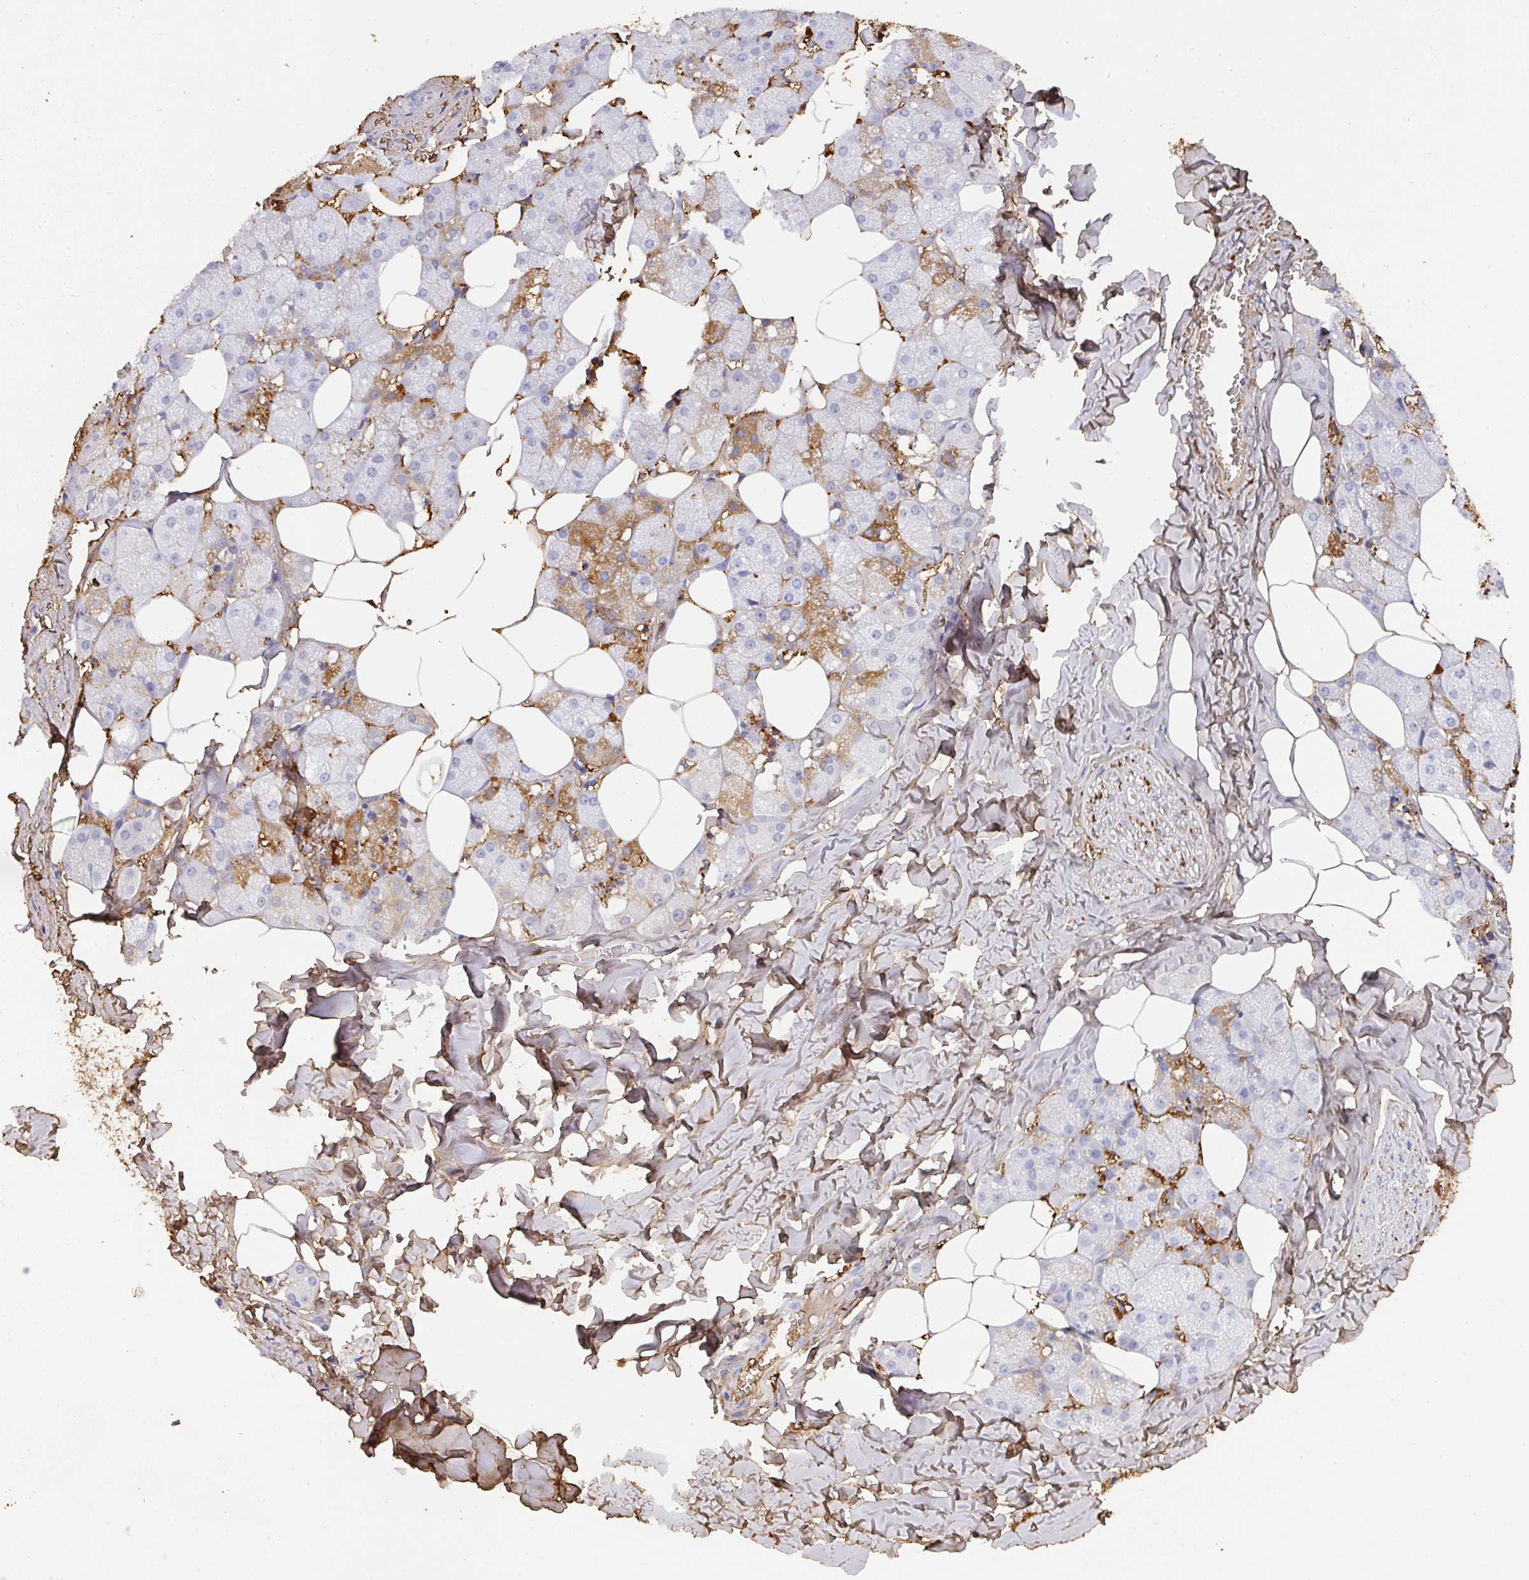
{"staining": {"intensity": "moderate", "quantity": "25%-75%", "location": "cytoplasmic/membranous"}, "tissue": "salivary gland", "cell_type": "Glandular cells", "image_type": "normal", "snomed": [{"axis": "morphology", "description": "Normal tissue, NOS"}, {"axis": "topography", "description": "Salivary gland"}, {"axis": "topography", "description": "Peripheral nerve tissue"}], "caption": "Protein staining of benign salivary gland reveals moderate cytoplasmic/membranous expression in approximately 25%-75% of glandular cells. The protein is shown in brown color, while the nuclei are stained blue.", "gene": "ALB", "patient": {"sex": "male", "age": 38}}